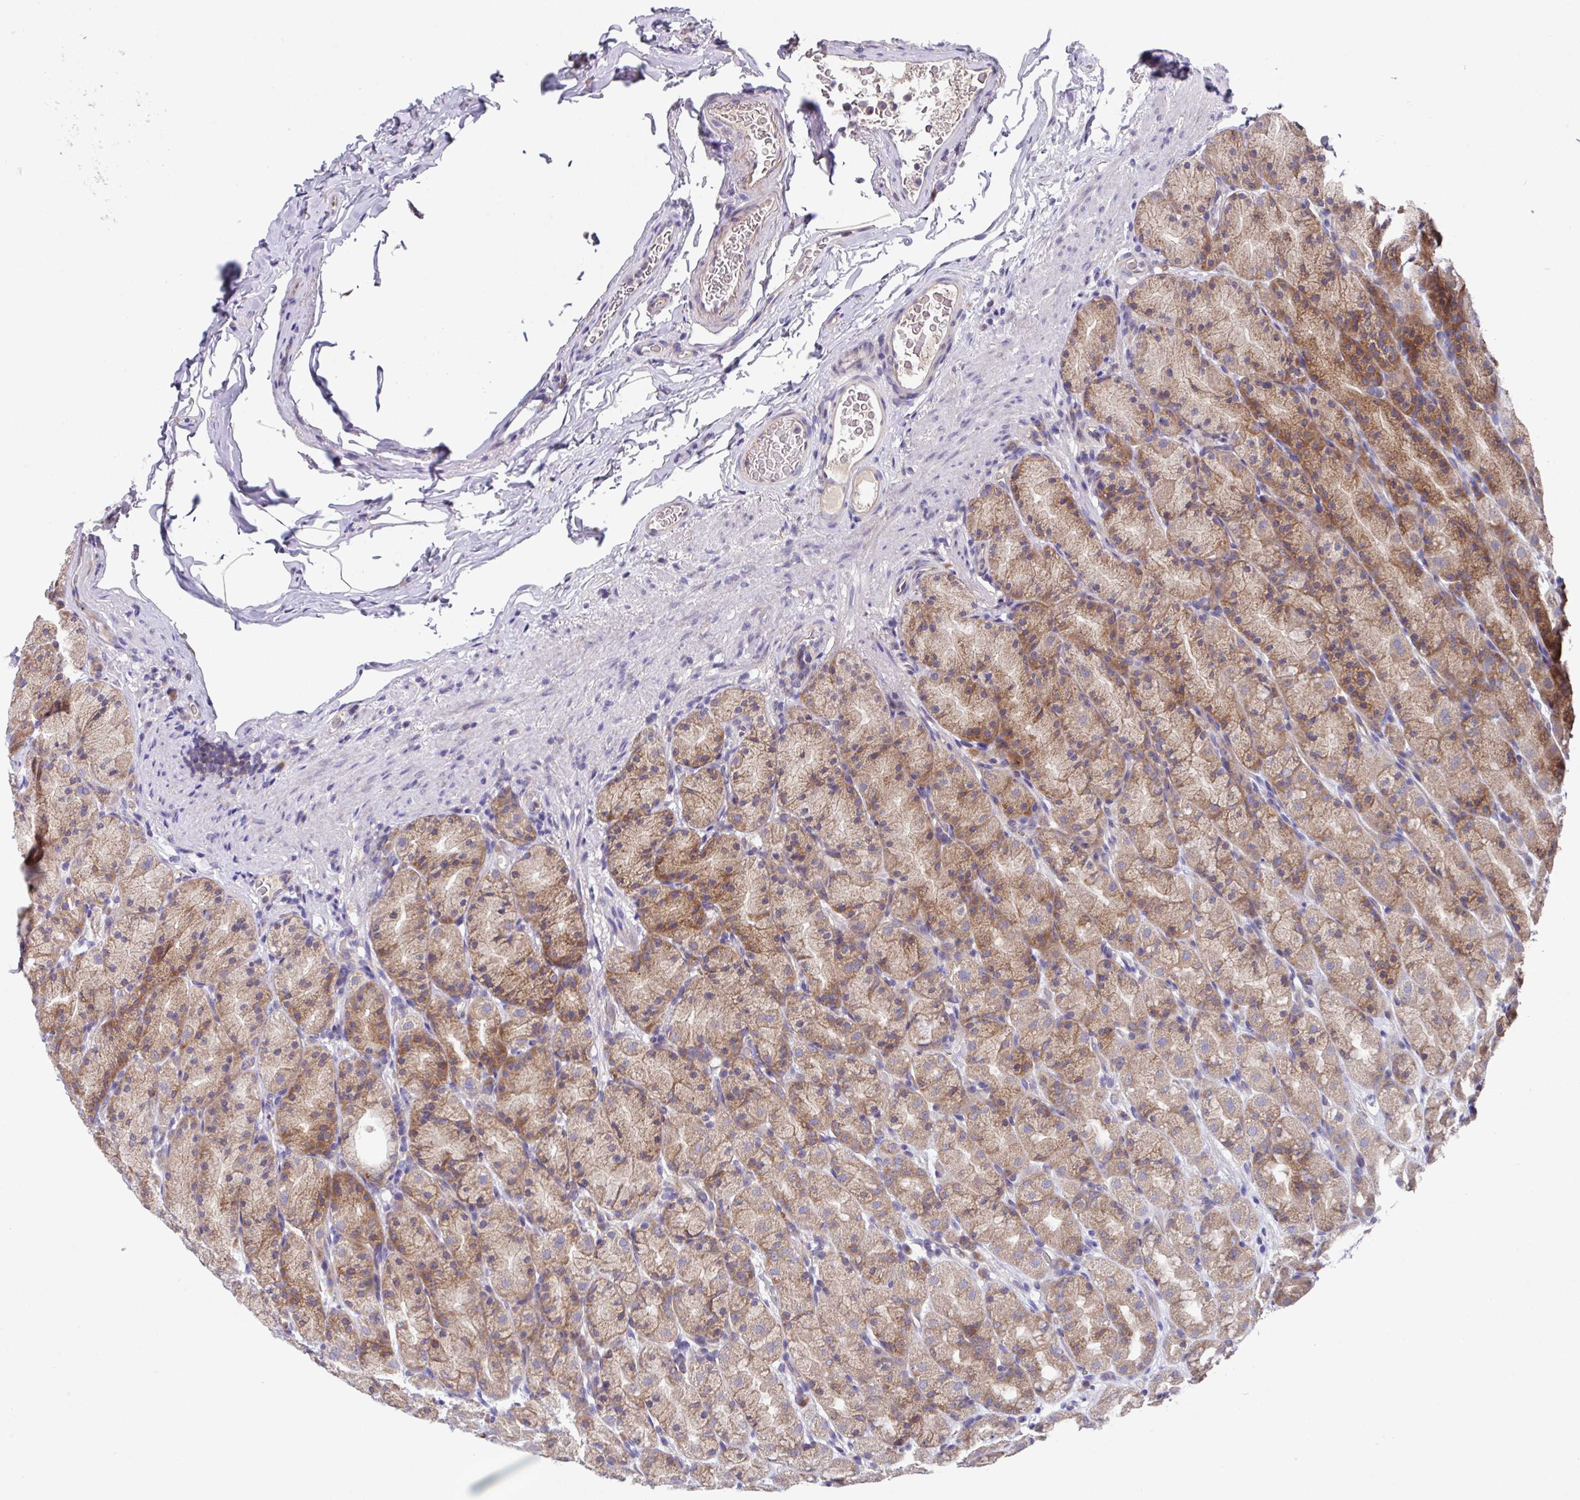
{"staining": {"intensity": "moderate", "quantity": ">75%", "location": "cytoplasmic/membranous"}, "tissue": "stomach", "cell_type": "Glandular cells", "image_type": "normal", "snomed": [{"axis": "morphology", "description": "Normal tissue, NOS"}, {"axis": "topography", "description": "Stomach, upper"}, {"axis": "topography", "description": "Stomach"}], "caption": "IHC histopathology image of normal stomach: stomach stained using immunohistochemistry exhibits medium levels of moderate protein expression localized specifically in the cytoplasmic/membranous of glandular cells, appearing as a cytoplasmic/membranous brown color.", "gene": "EIF4B", "patient": {"sex": "male", "age": 68}}